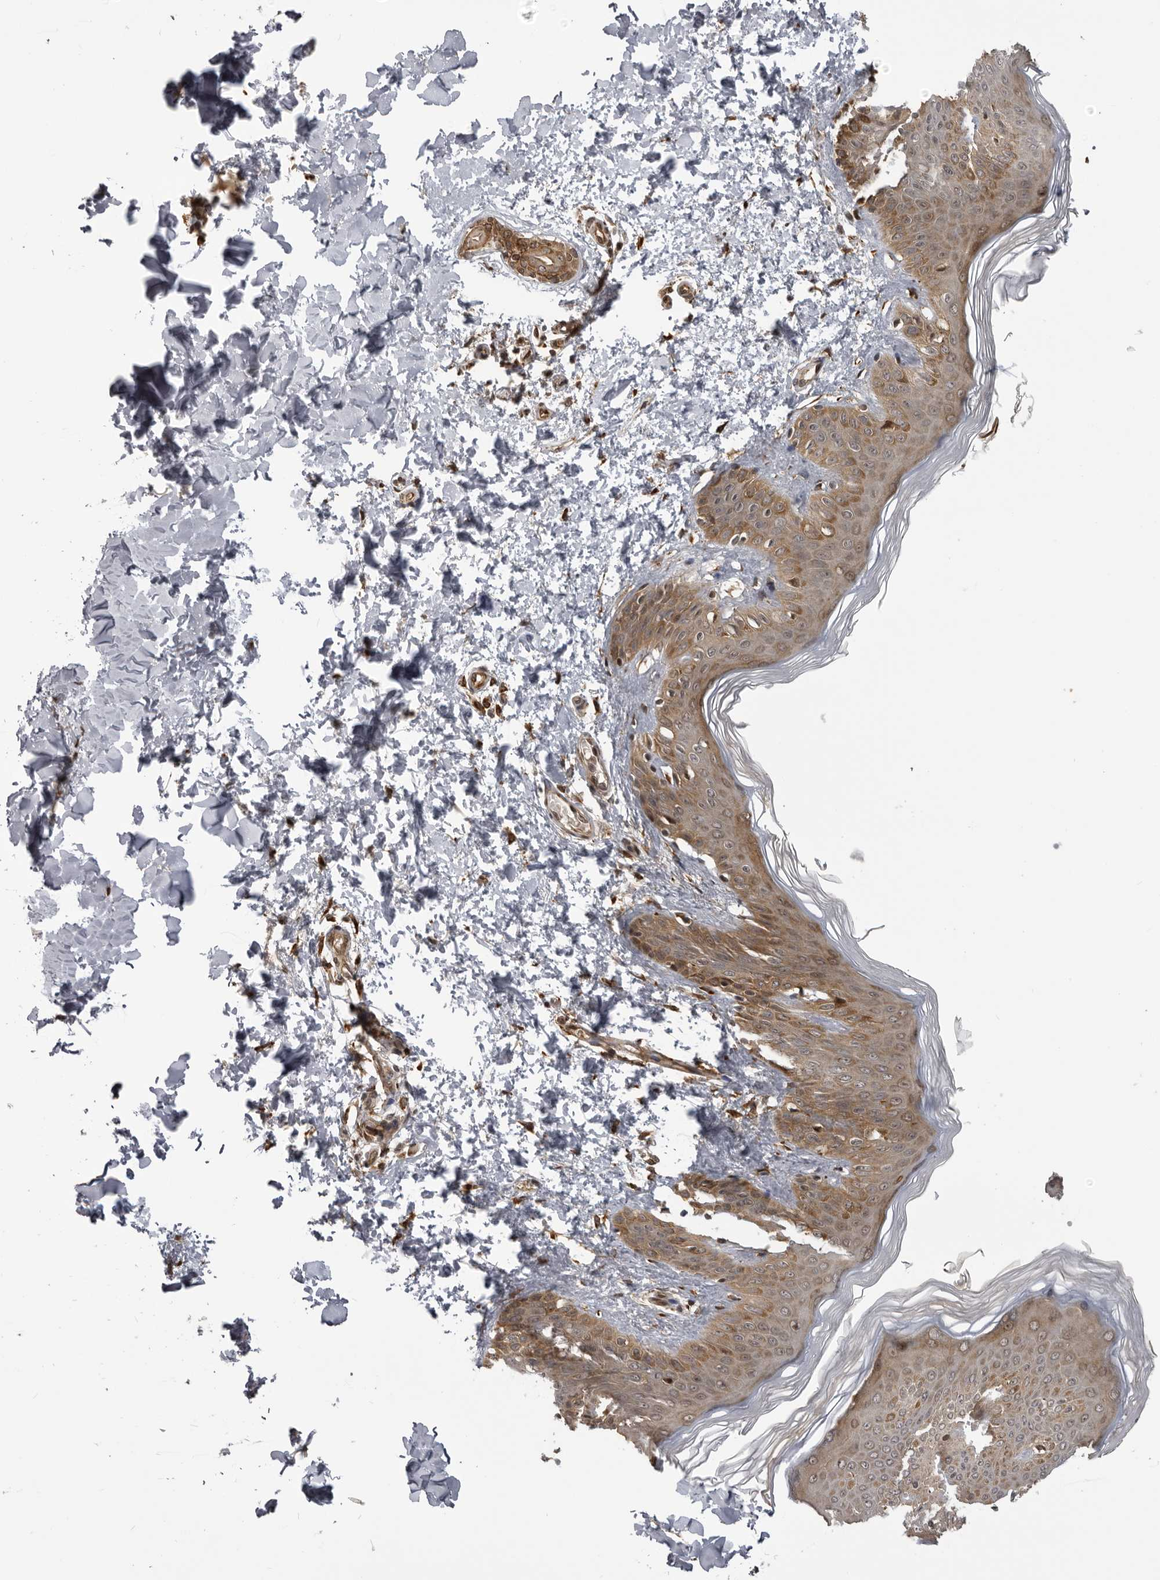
{"staining": {"intensity": "strong", "quantity": ">75%", "location": "cytoplasmic/membranous"}, "tissue": "skin", "cell_type": "Fibroblasts", "image_type": "normal", "snomed": [{"axis": "morphology", "description": "Normal tissue, NOS"}, {"axis": "morphology", "description": "Neoplasm, benign, NOS"}, {"axis": "topography", "description": "Skin"}, {"axis": "topography", "description": "Soft tissue"}], "caption": "A photomicrograph showing strong cytoplasmic/membranous expression in about >75% of fibroblasts in benign skin, as visualized by brown immunohistochemical staining.", "gene": "DNAH14", "patient": {"sex": "male", "age": 26}}